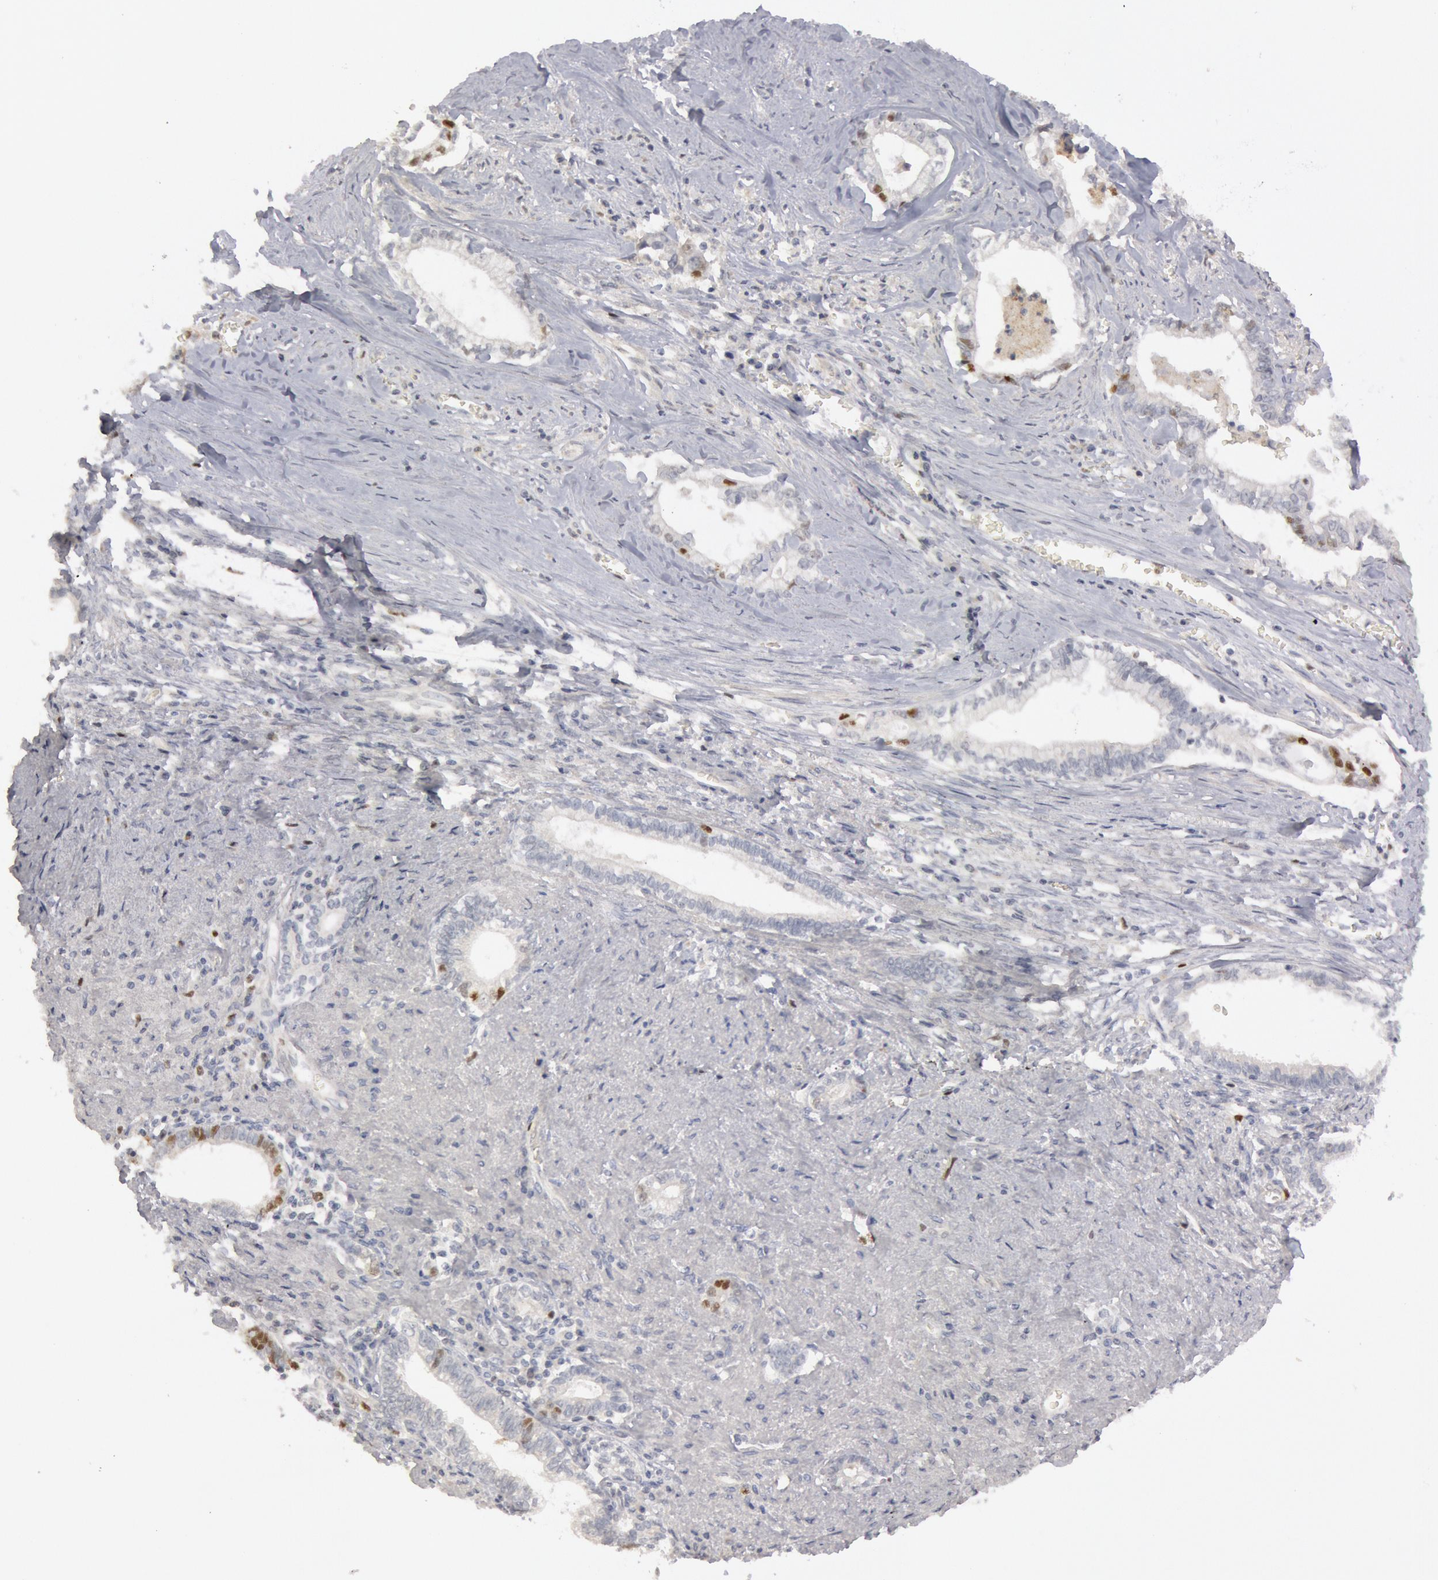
{"staining": {"intensity": "negative", "quantity": "none", "location": "none"}, "tissue": "liver cancer", "cell_type": "Tumor cells", "image_type": "cancer", "snomed": [{"axis": "morphology", "description": "Cholangiocarcinoma"}, {"axis": "topography", "description": "Liver"}], "caption": "IHC image of neoplastic tissue: liver cholangiocarcinoma stained with DAB exhibits no significant protein staining in tumor cells.", "gene": "WDHD1", "patient": {"sex": "male", "age": 57}}